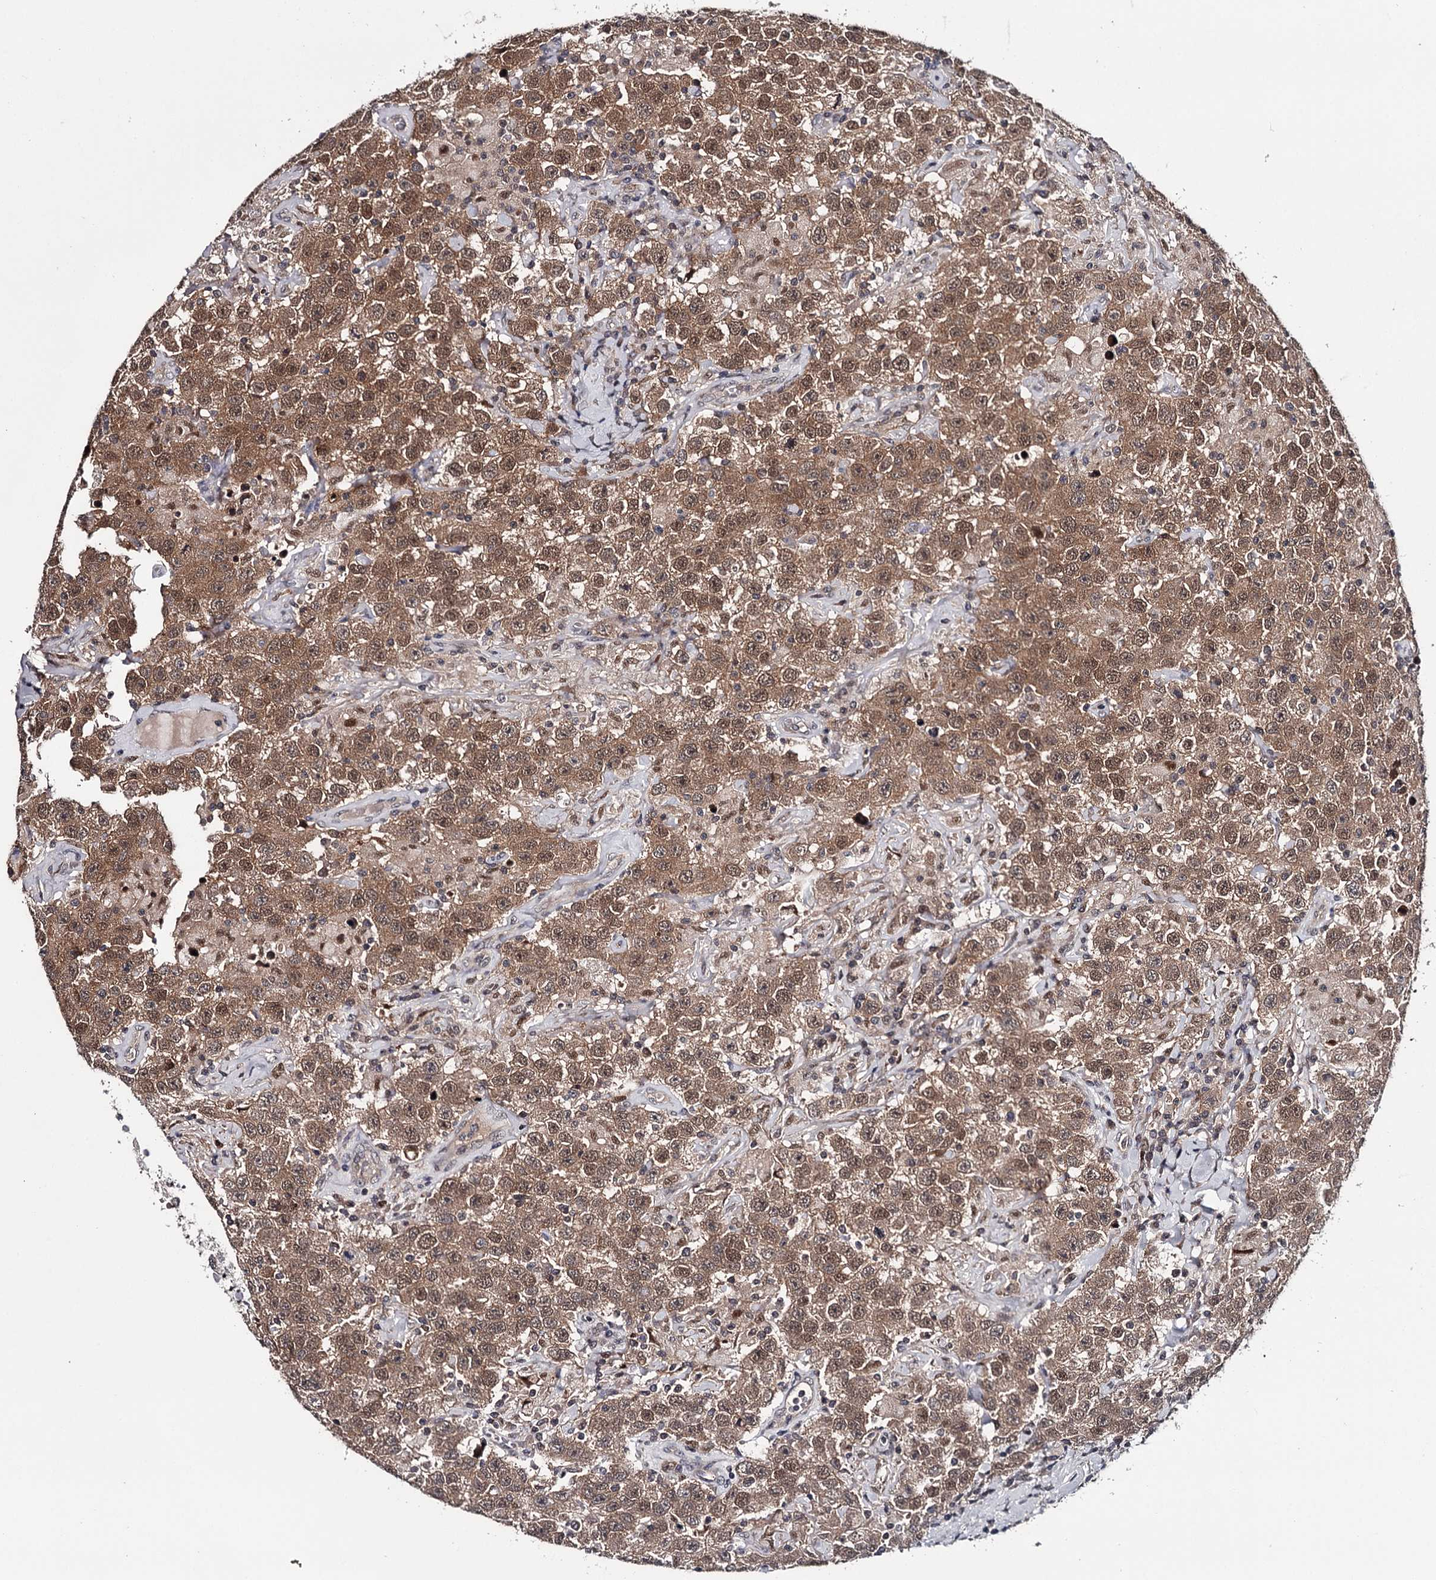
{"staining": {"intensity": "moderate", "quantity": ">75%", "location": "cytoplasmic/membranous,nuclear"}, "tissue": "testis cancer", "cell_type": "Tumor cells", "image_type": "cancer", "snomed": [{"axis": "morphology", "description": "Seminoma, NOS"}, {"axis": "topography", "description": "Testis"}], "caption": "Testis cancer (seminoma) stained with DAB (3,3'-diaminobenzidine) immunohistochemistry (IHC) demonstrates medium levels of moderate cytoplasmic/membranous and nuclear expression in about >75% of tumor cells. The staining was performed using DAB (3,3'-diaminobenzidine) to visualize the protein expression in brown, while the nuclei were stained in blue with hematoxylin (Magnification: 20x).", "gene": "GTSF1", "patient": {"sex": "male", "age": 41}}